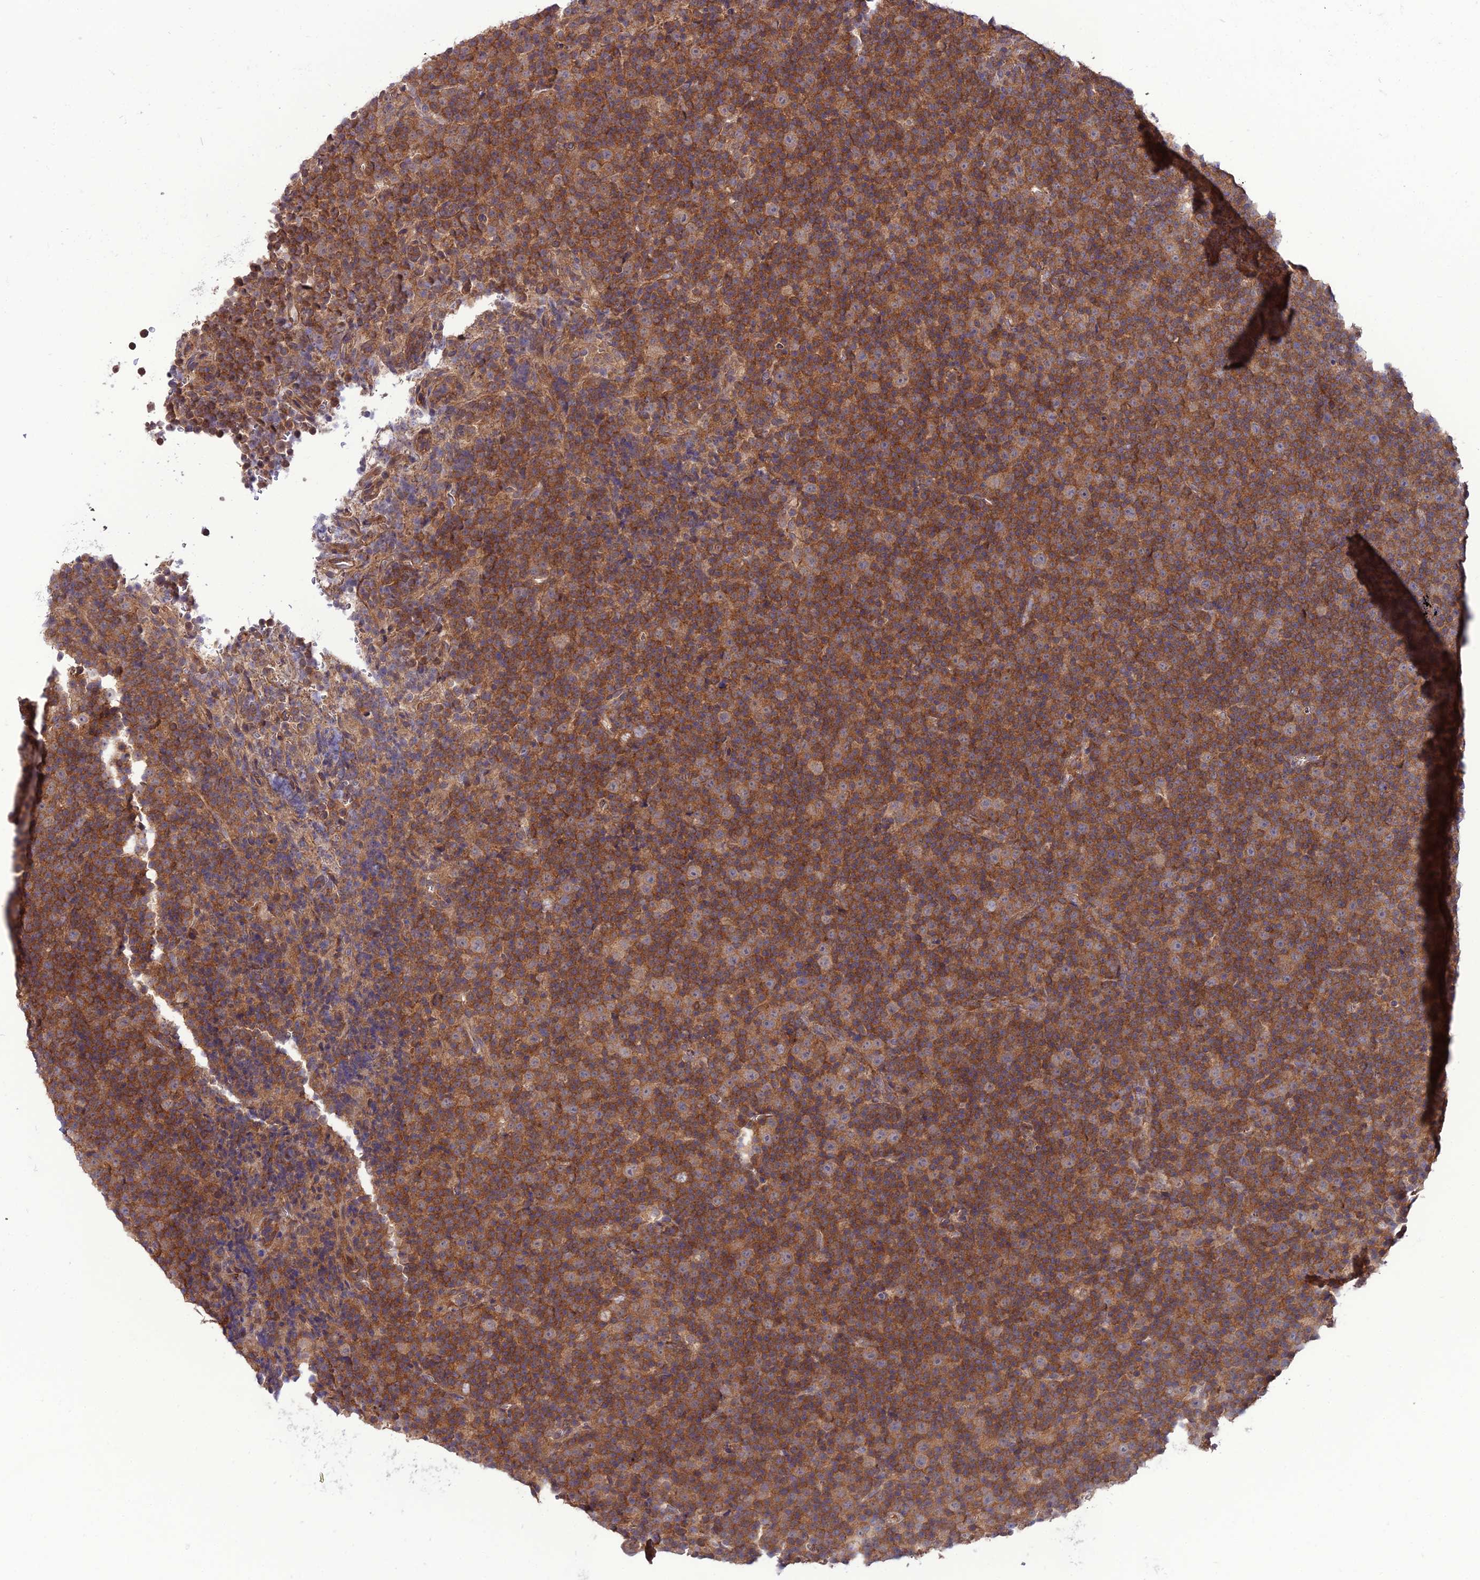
{"staining": {"intensity": "moderate", "quantity": ">75%", "location": "cytoplasmic/membranous"}, "tissue": "lymphoma", "cell_type": "Tumor cells", "image_type": "cancer", "snomed": [{"axis": "morphology", "description": "Malignant lymphoma, non-Hodgkin's type, Low grade"}, {"axis": "topography", "description": "Lymph node"}], "caption": "Immunohistochemistry (IHC) staining of lymphoma, which shows medium levels of moderate cytoplasmic/membranous staining in approximately >75% of tumor cells indicating moderate cytoplasmic/membranous protein positivity. The staining was performed using DAB (brown) for protein detection and nuclei were counterstained in hematoxylin (blue).", "gene": "PPIL3", "patient": {"sex": "female", "age": 67}}